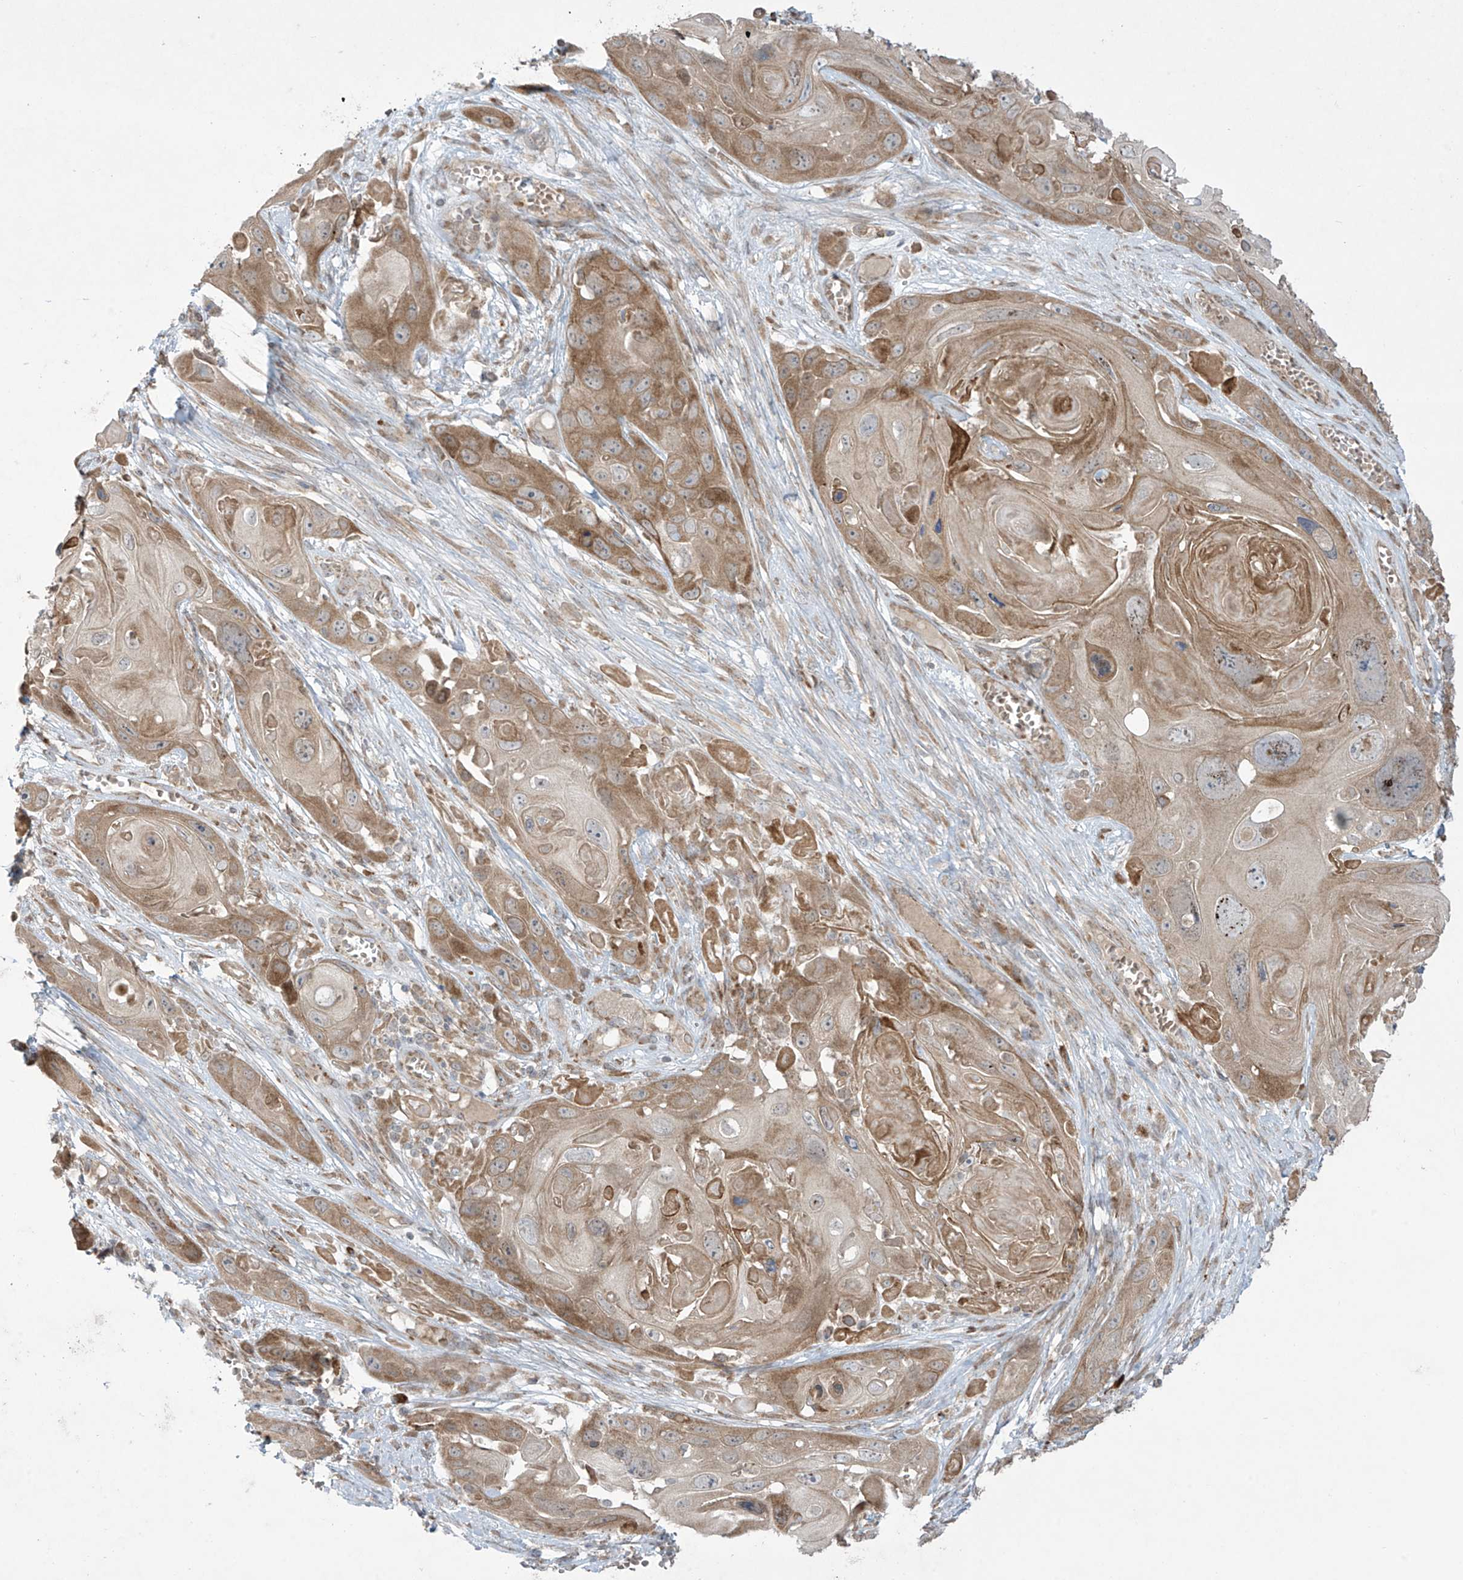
{"staining": {"intensity": "moderate", "quantity": ">75%", "location": "cytoplasmic/membranous"}, "tissue": "skin cancer", "cell_type": "Tumor cells", "image_type": "cancer", "snomed": [{"axis": "morphology", "description": "Squamous cell carcinoma, NOS"}, {"axis": "topography", "description": "Skin"}], "caption": "Skin squamous cell carcinoma stained with a protein marker exhibits moderate staining in tumor cells.", "gene": "PPAT", "patient": {"sex": "male", "age": 55}}